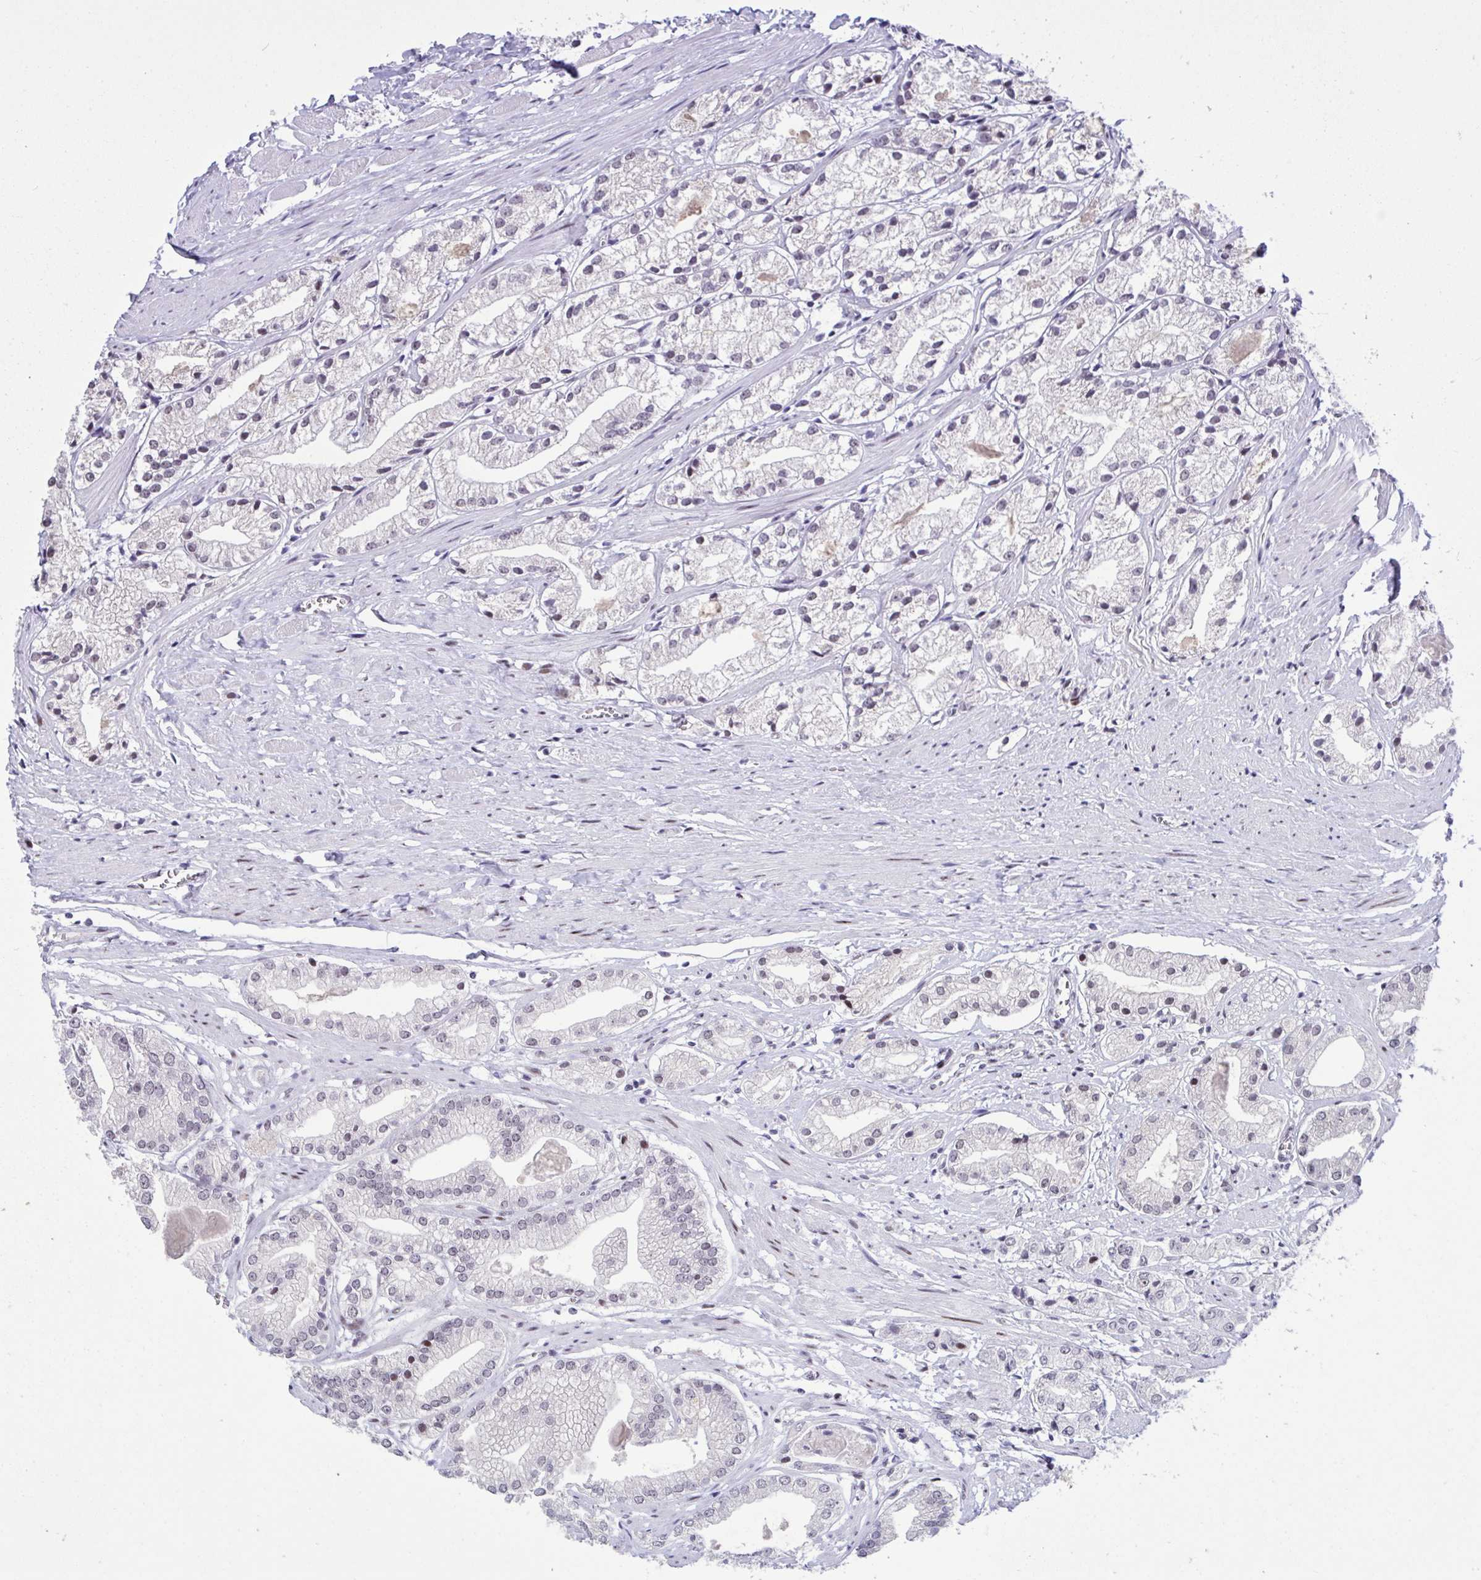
{"staining": {"intensity": "negative", "quantity": "none", "location": "none"}, "tissue": "prostate cancer", "cell_type": "Tumor cells", "image_type": "cancer", "snomed": [{"axis": "morphology", "description": "Adenocarcinoma, Low grade"}, {"axis": "topography", "description": "Prostate"}], "caption": "Immunohistochemical staining of prostate adenocarcinoma (low-grade) demonstrates no significant expression in tumor cells.", "gene": "ZFHX3", "patient": {"sex": "male", "age": 69}}